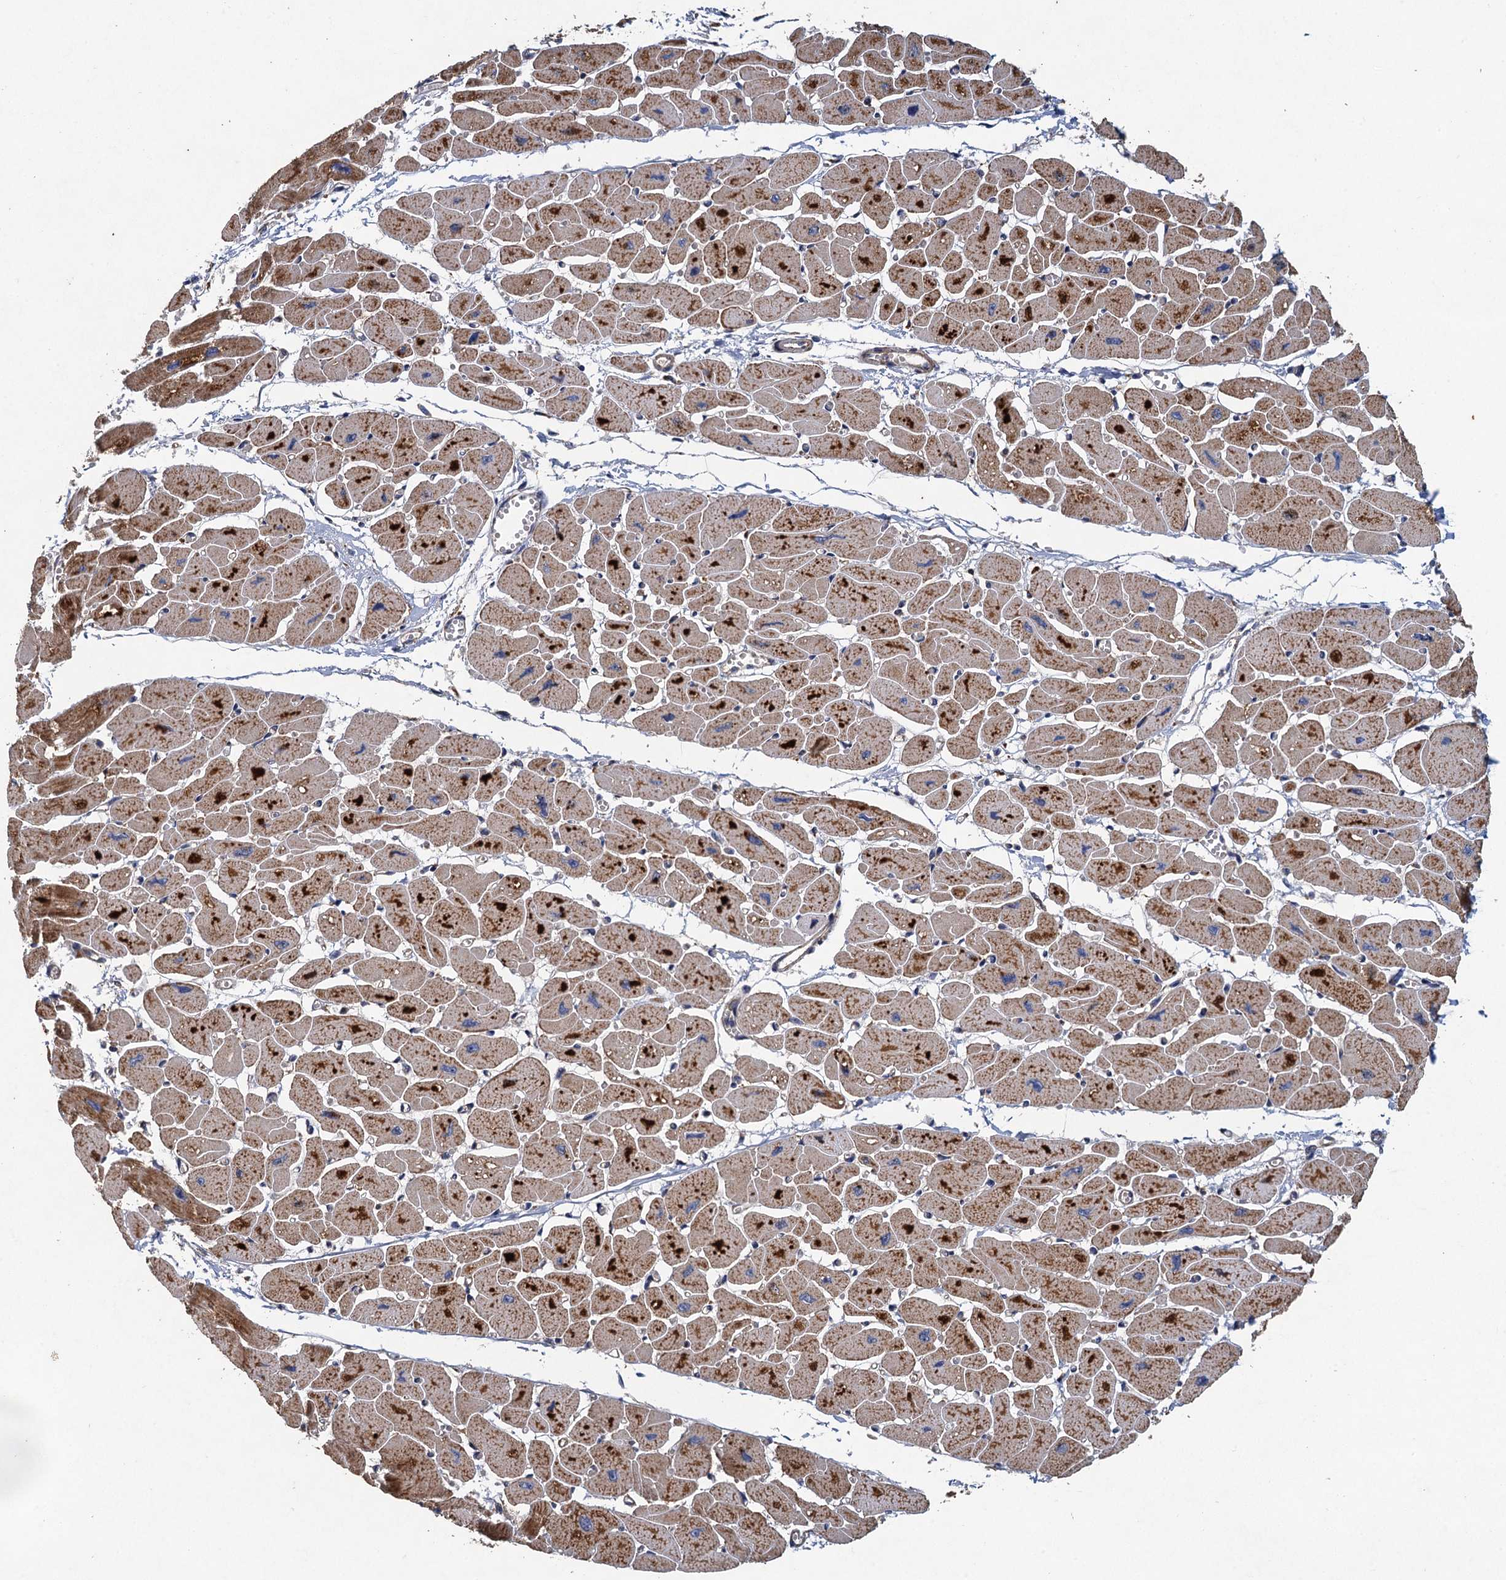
{"staining": {"intensity": "moderate", "quantity": ">75%", "location": "cytoplasmic/membranous"}, "tissue": "heart muscle", "cell_type": "Cardiomyocytes", "image_type": "normal", "snomed": [{"axis": "morphology", "description": "Normal tissue, NOS"}, {"axis": "topography", "description": "Heart"}], "caption": "Protein expression analysis of unremarkable heart muscle displays moderate cytoplasmic/membranous staining in about >75% of cardiomyocytes.", "gene": "BCS1L", "patient": {"sex": "female", "age": 54}}